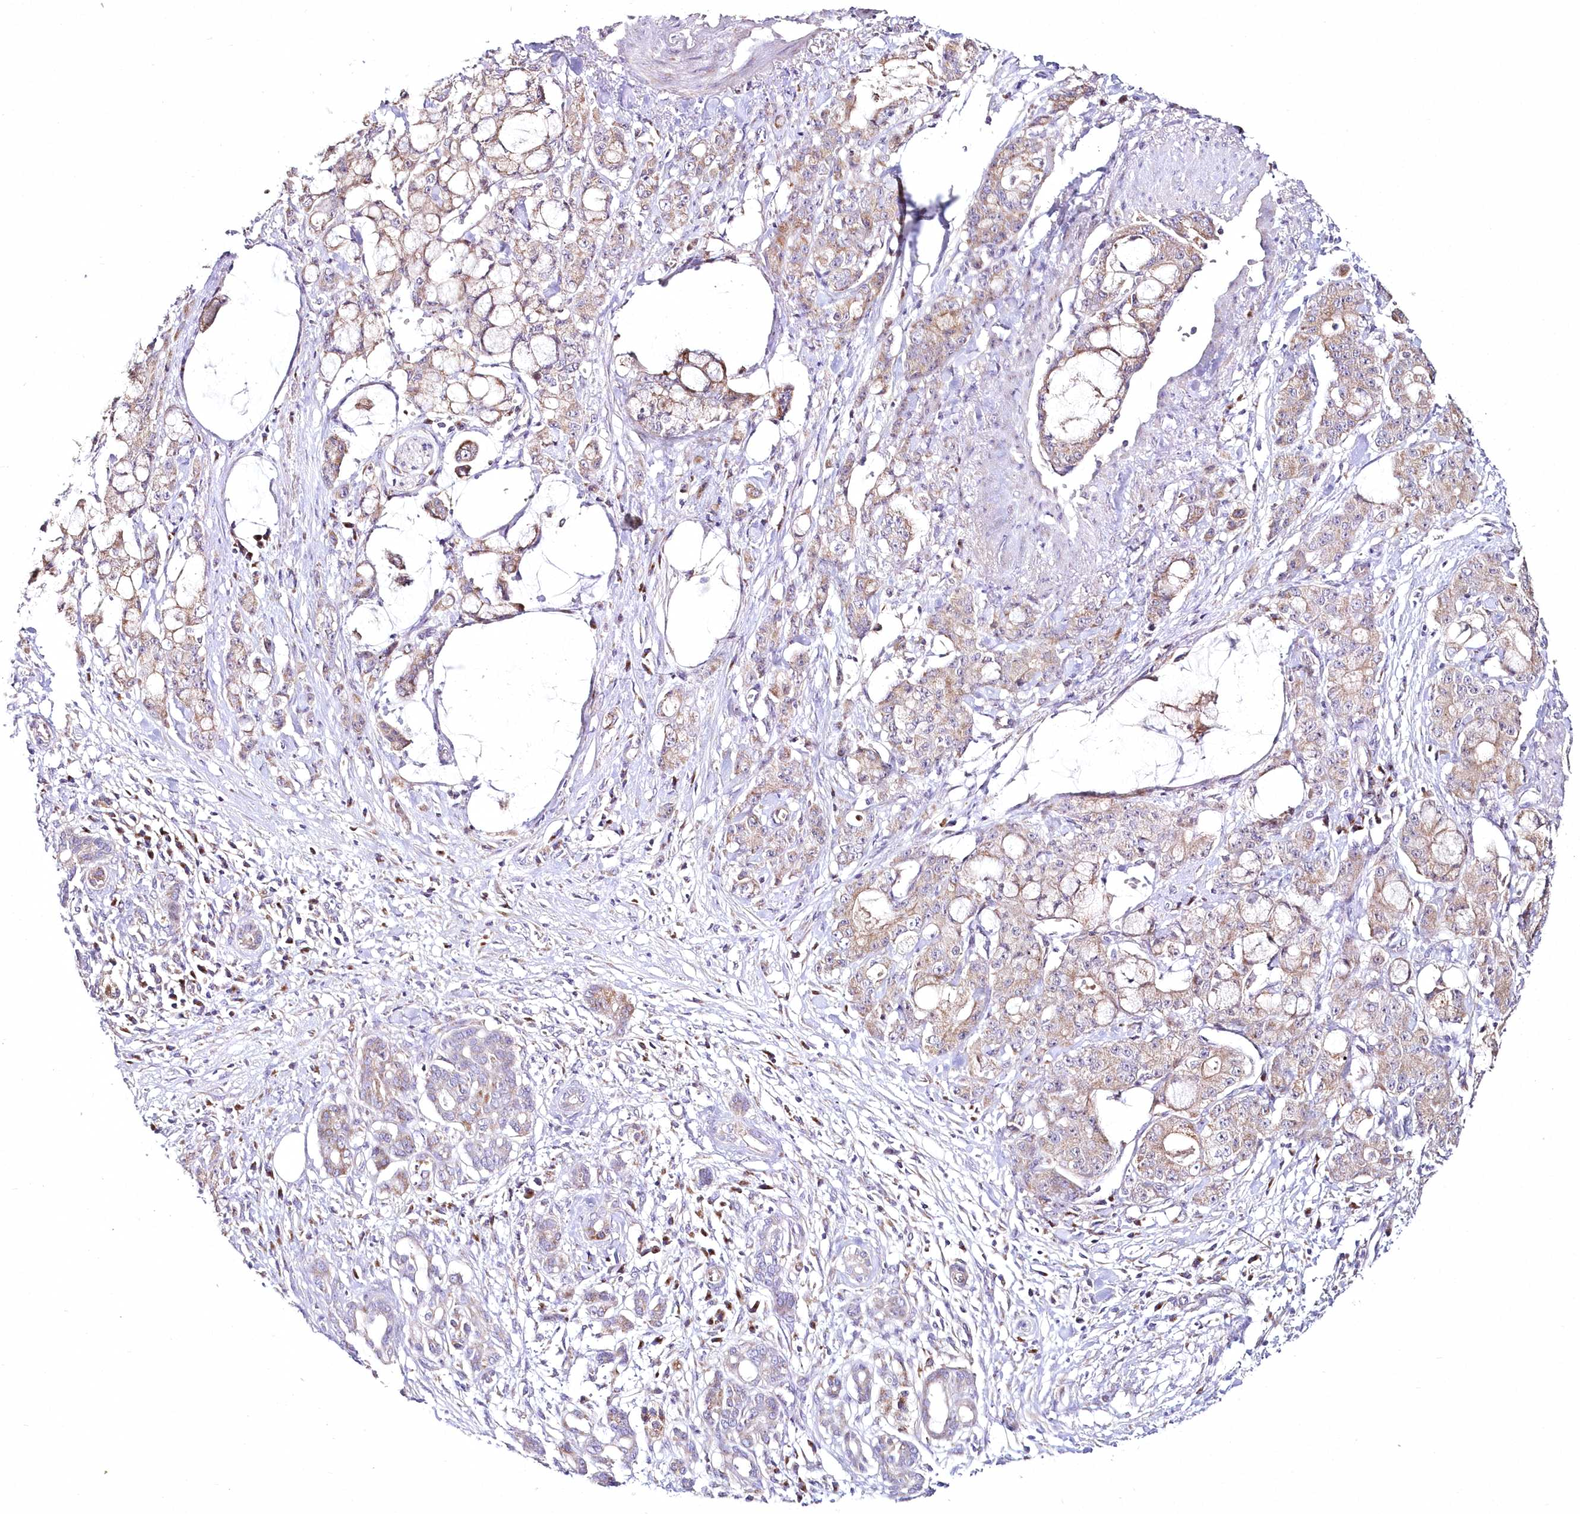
{"staining": {"intensity": "weak", "quantity": "25%-75%", "location": "cytoplasmic/membranous"}, "tissue": "pancreatic cancer", "cell_type": "Tumor cells", "image_type": "cancer", "snomed": [{"axis": "morphology", "description": "Adenocarcinoma, NOS"}, {"axis": "topography", "description": "Pancreas"}], "caption": "A low amount of weak cytoplasmic/membranous staining is seen in about 25%-75% of tumor cells in pancreatic cancer tissue. Using DAB (brown) and hematoxylin (blue) stains, captured at high magnification using brightfield microscopy.", "gene": "DNA2", "patient": {"sex": "female", "age": 73}}